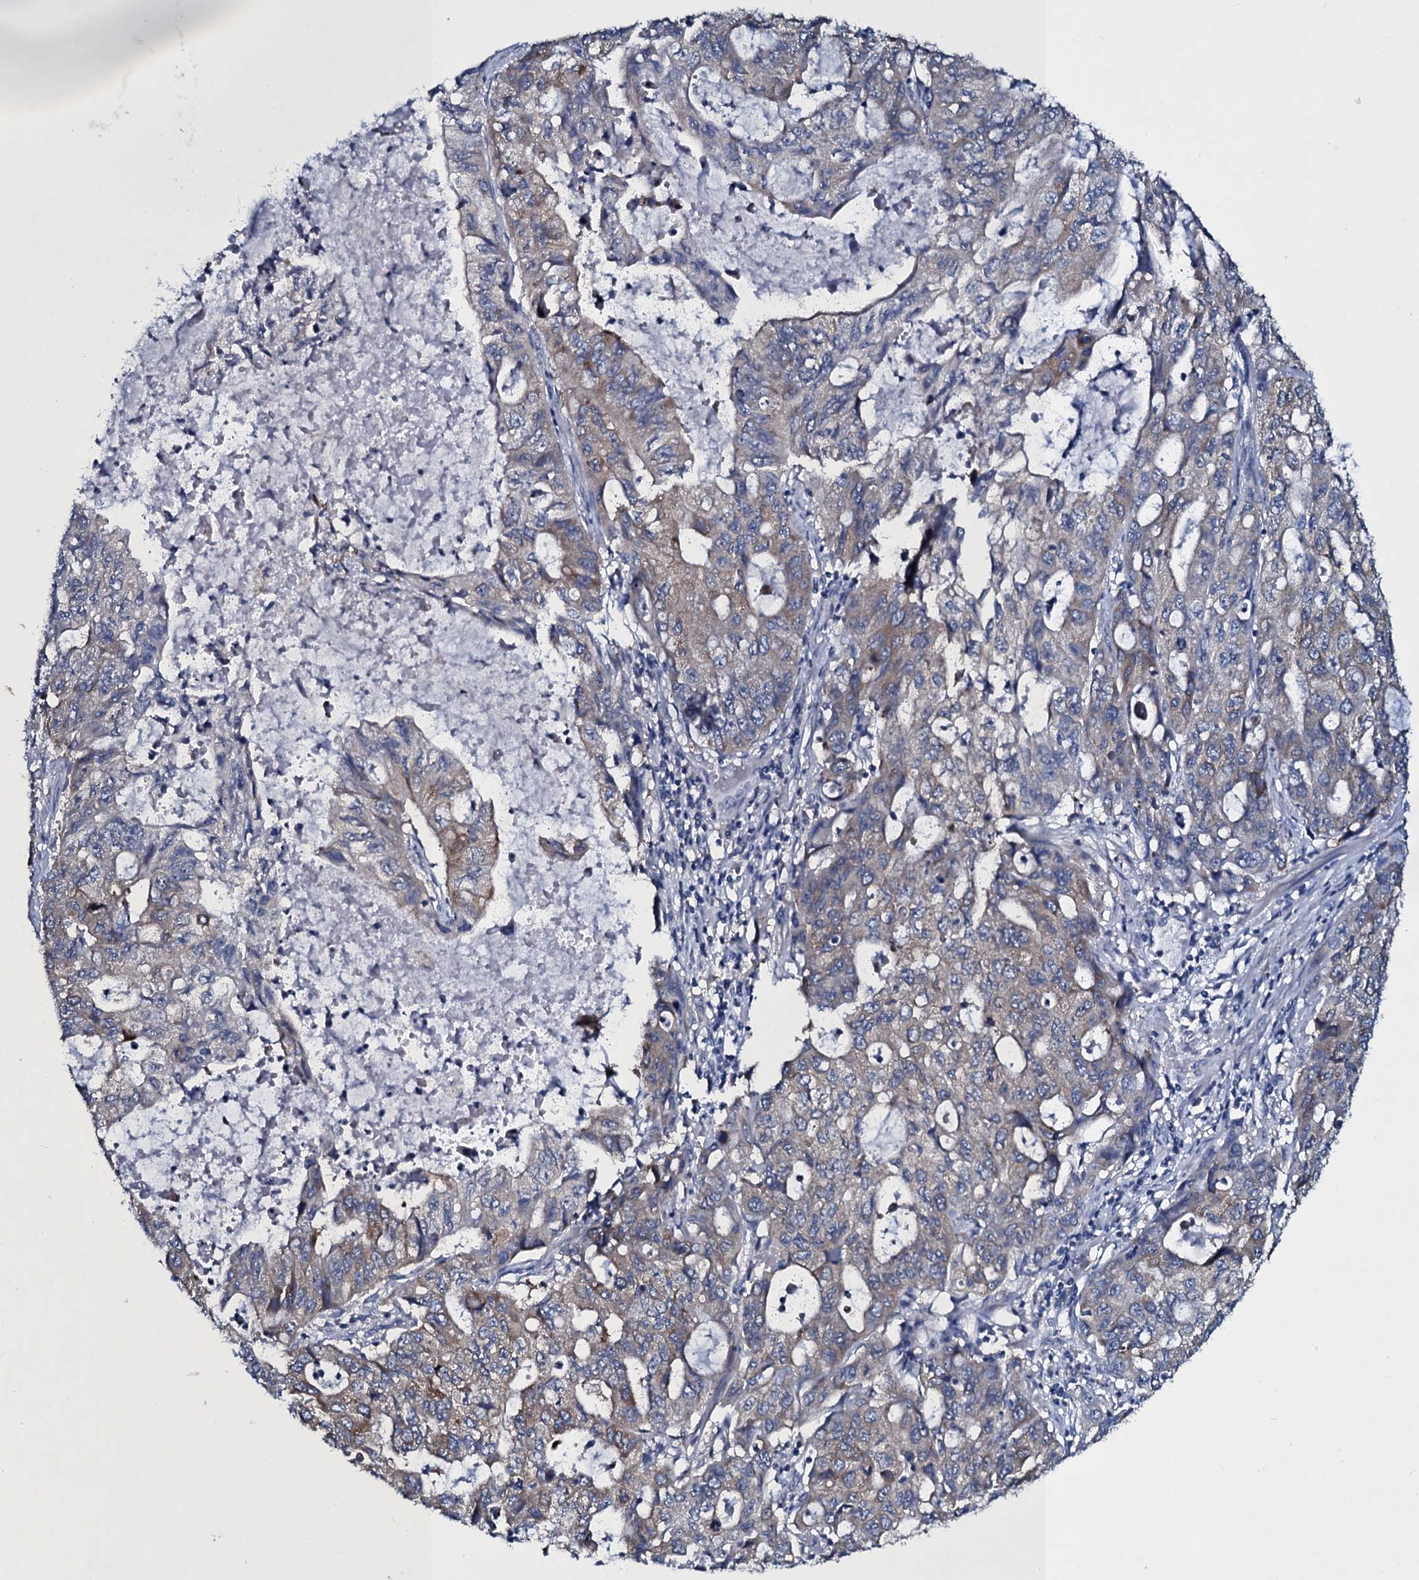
{"staining": {"intensity": "moderate", "quantity": "<25%", "location": "cytoplasmic/membranous"}, "tissue": "stomach cancer", "cell_type": "Tumor cells", "image_type": "cancer", "snomed": [{"axis": "morphology", "description": "Adenocarcinoma, NOS"}, {"axis": "topography", "description": "Stomach, upper"}], "caption": "Stomach cancer tissue demonstrates moderate cytoplasmic/membranous expression in about <25% of tumor cells, visualized by immunohistochemistry. The staining was performed using DAB (3,3'-diaminobenzidine), with brown indicating positive protein expression. Nuclei are stained blue with hematoxylin.", "gene": "TPGS2", "patient": {"sex": "female", "age": 52}}